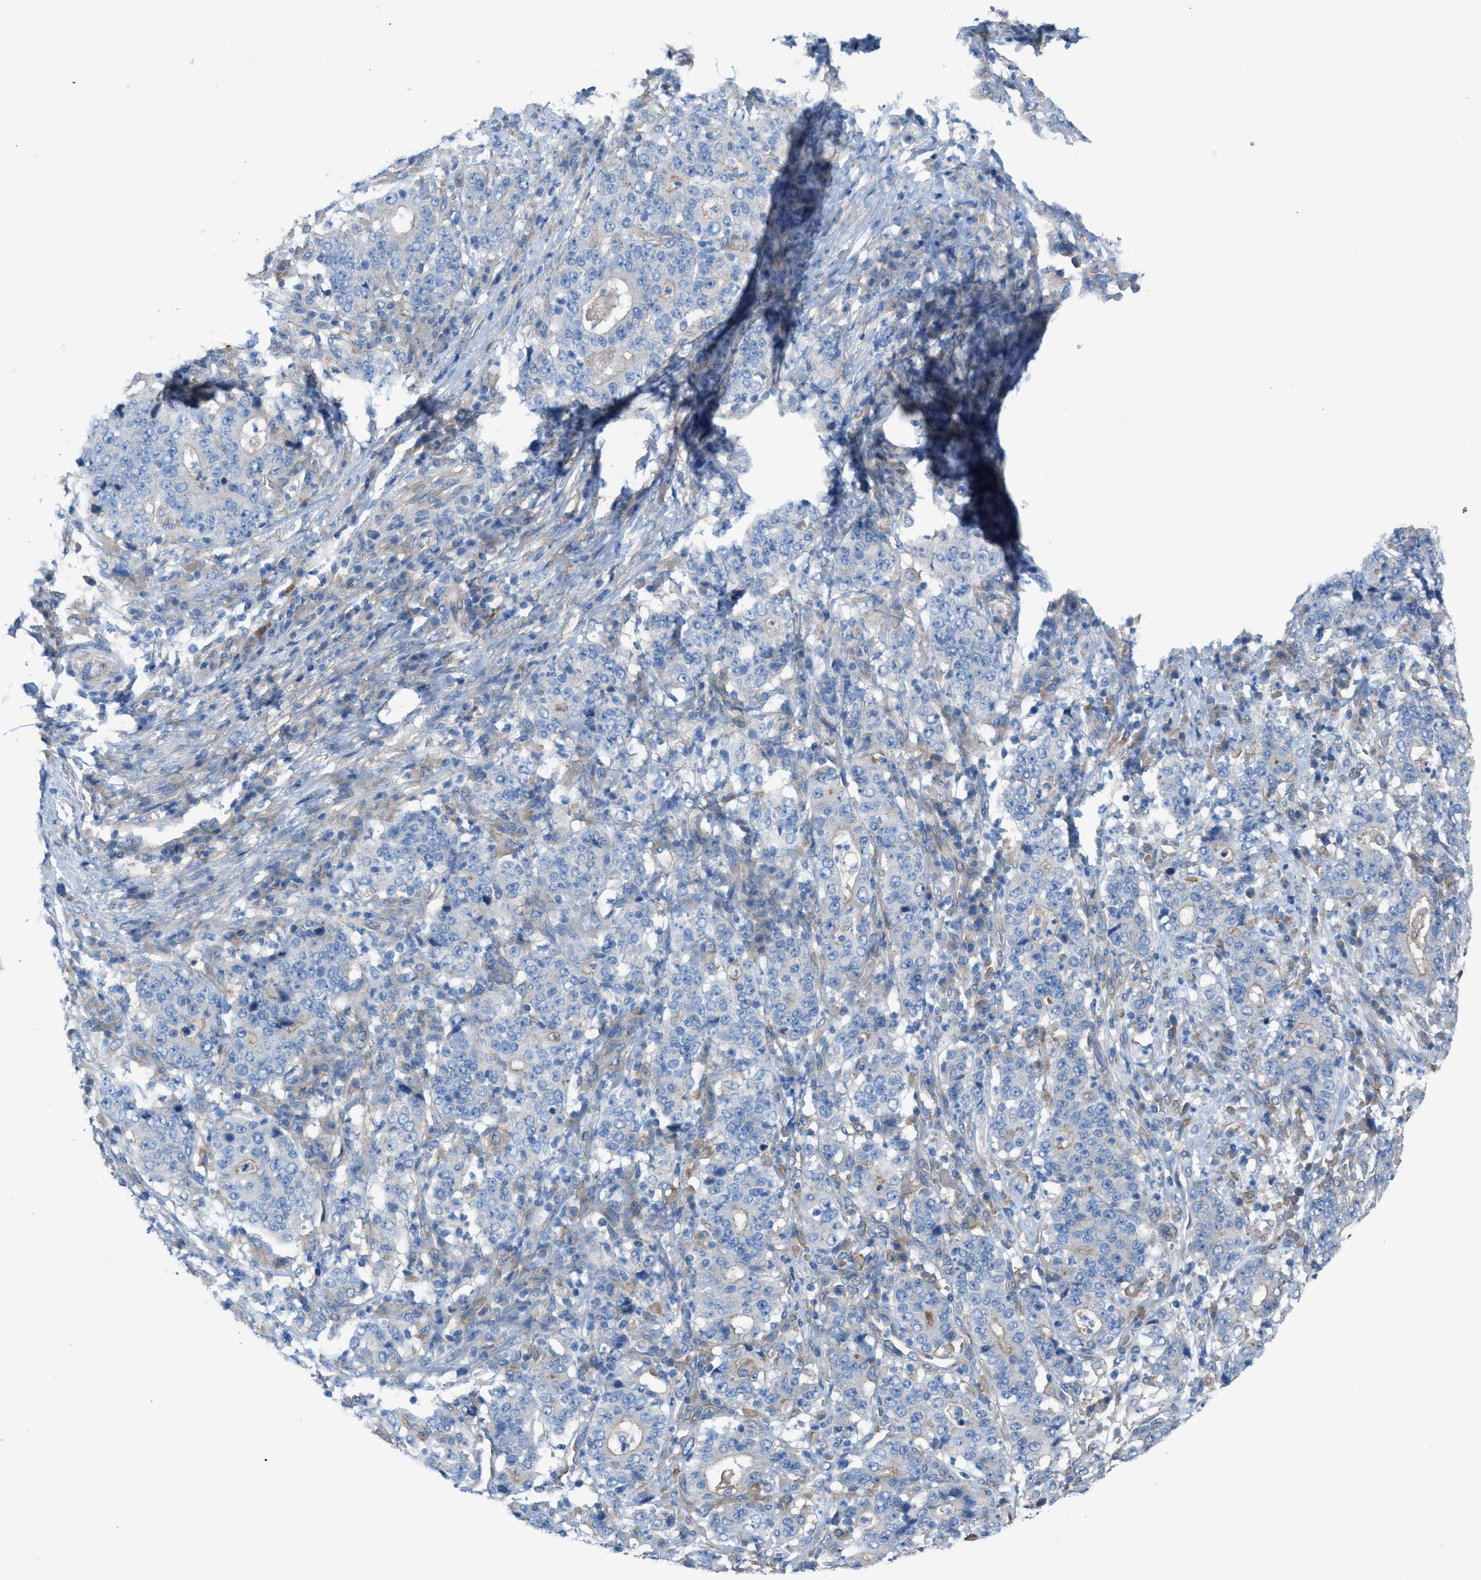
{"staining": {"intensity": "negative", "quantity": "none", "location": "none"}, "tissue": "stomach cancer", "cell_type": "Tumor cells", "image_type": "cancer", "snomed": [{"axis": "morphology", "description": "Normal tissue, NOS"}, {"axis": "morphology", "description": "Adenocarcinoma, NOS"}, {"axis": "topography", "description": "Stomach, upper"}, {"axis": "topography", "description": "Stomach"}], "caption": "IHC of stomach adenocarcinoma exhibits no expression in tumor cells.", "gene": "EGFR", "patient": {"sex": "male", "age": 59}}